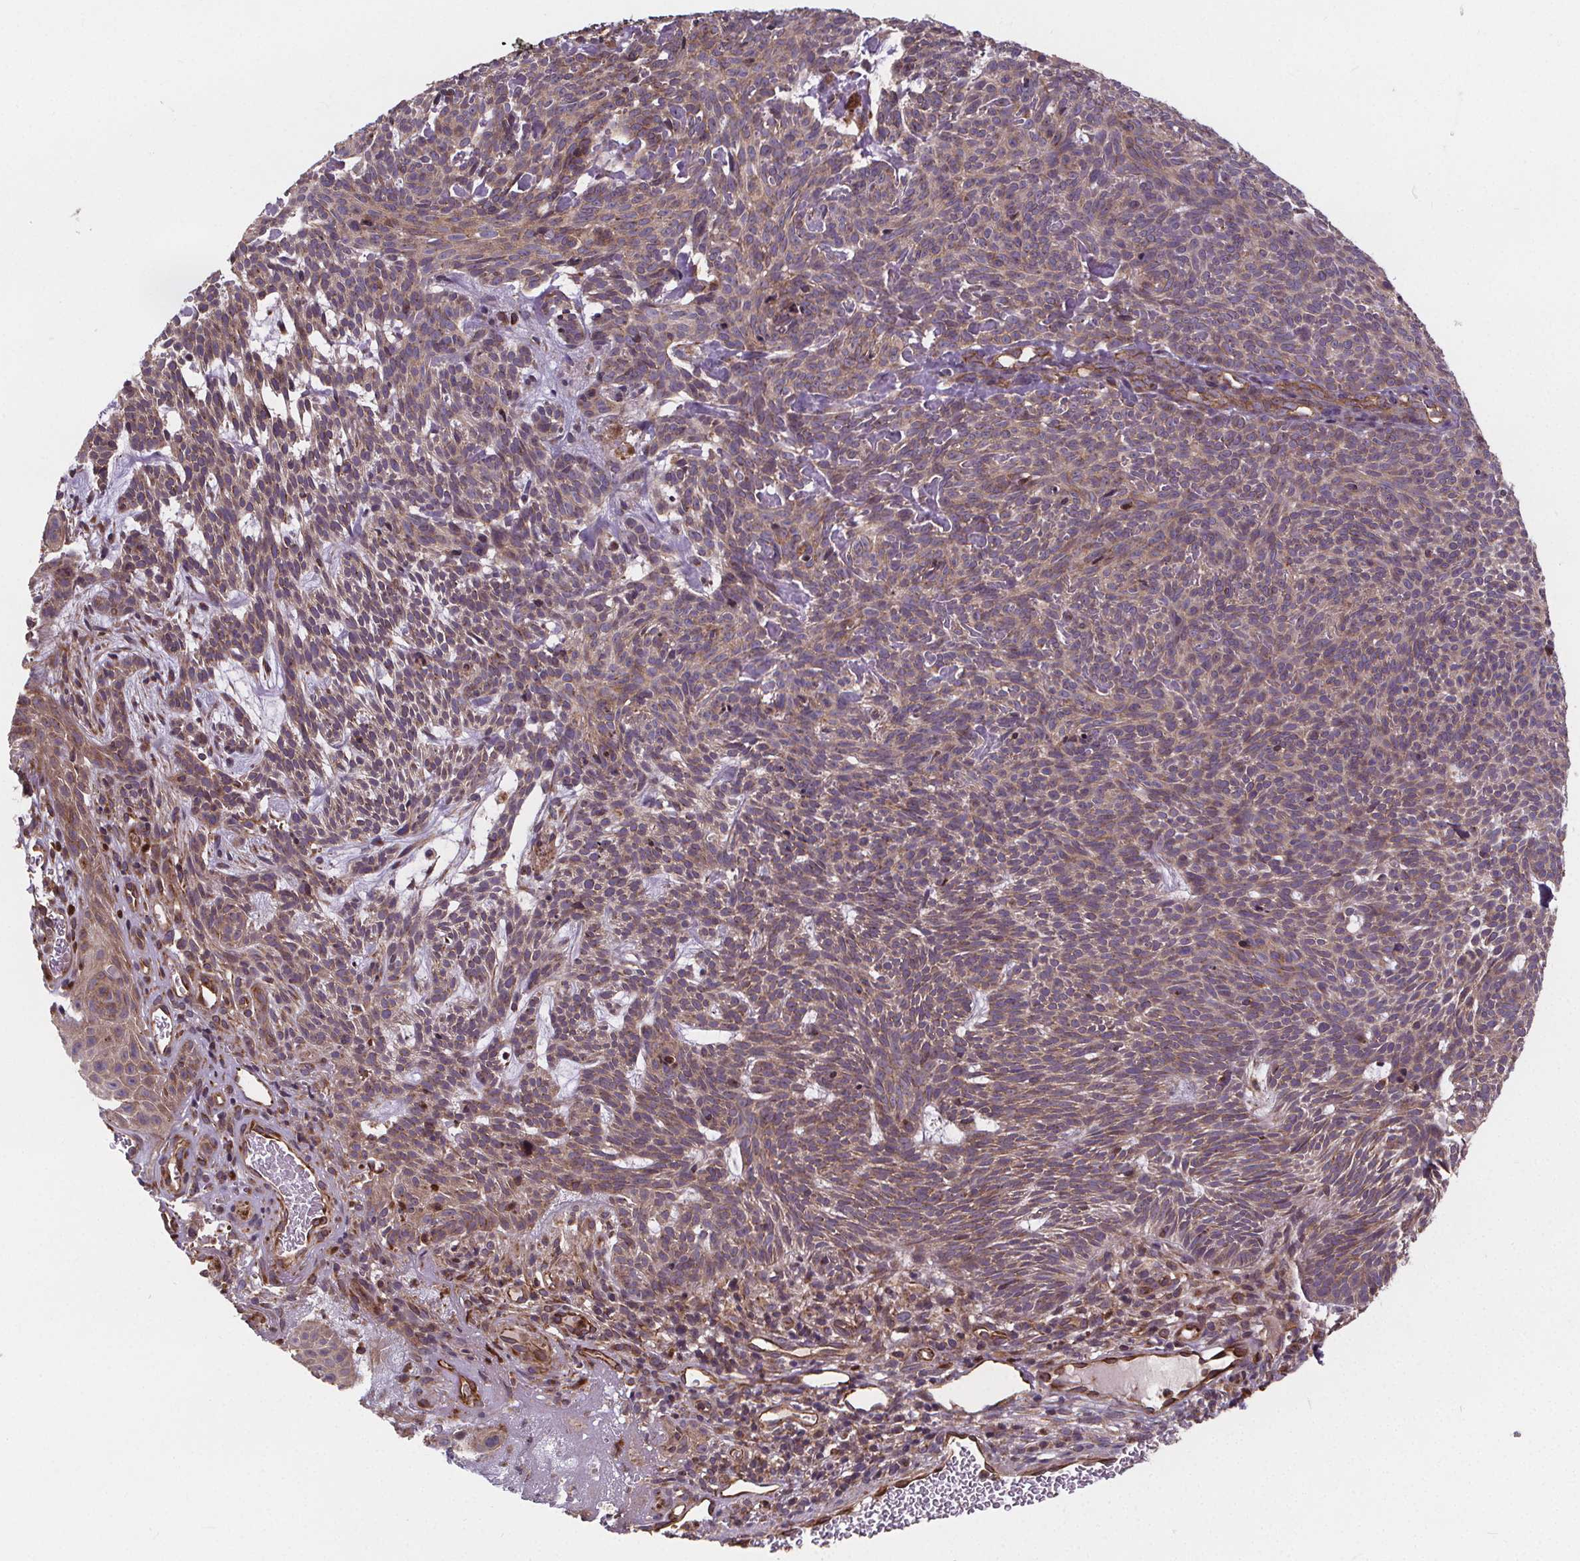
{"staining": {"intensity": "weak", "quantity": ">75%", "location": "cytoplasmic/membranous"}, "tissue": "skin cancer", "cell_type": "Tumor cells", "image_type": "cancer", "snomed": [{"axis": "morphology", "description": "Basal cell carcinoma"}, {"axis": "topography", "description": "Skin"}], "caption": "A low amount of weak cytoplasmic/membranous staining is appreciated in approximately >75% of tumor cells in skin cancer (basal cell carcinoma) tissue.", "gene": "CLINT1", "patient": {"sex": "male", "age": 59}}